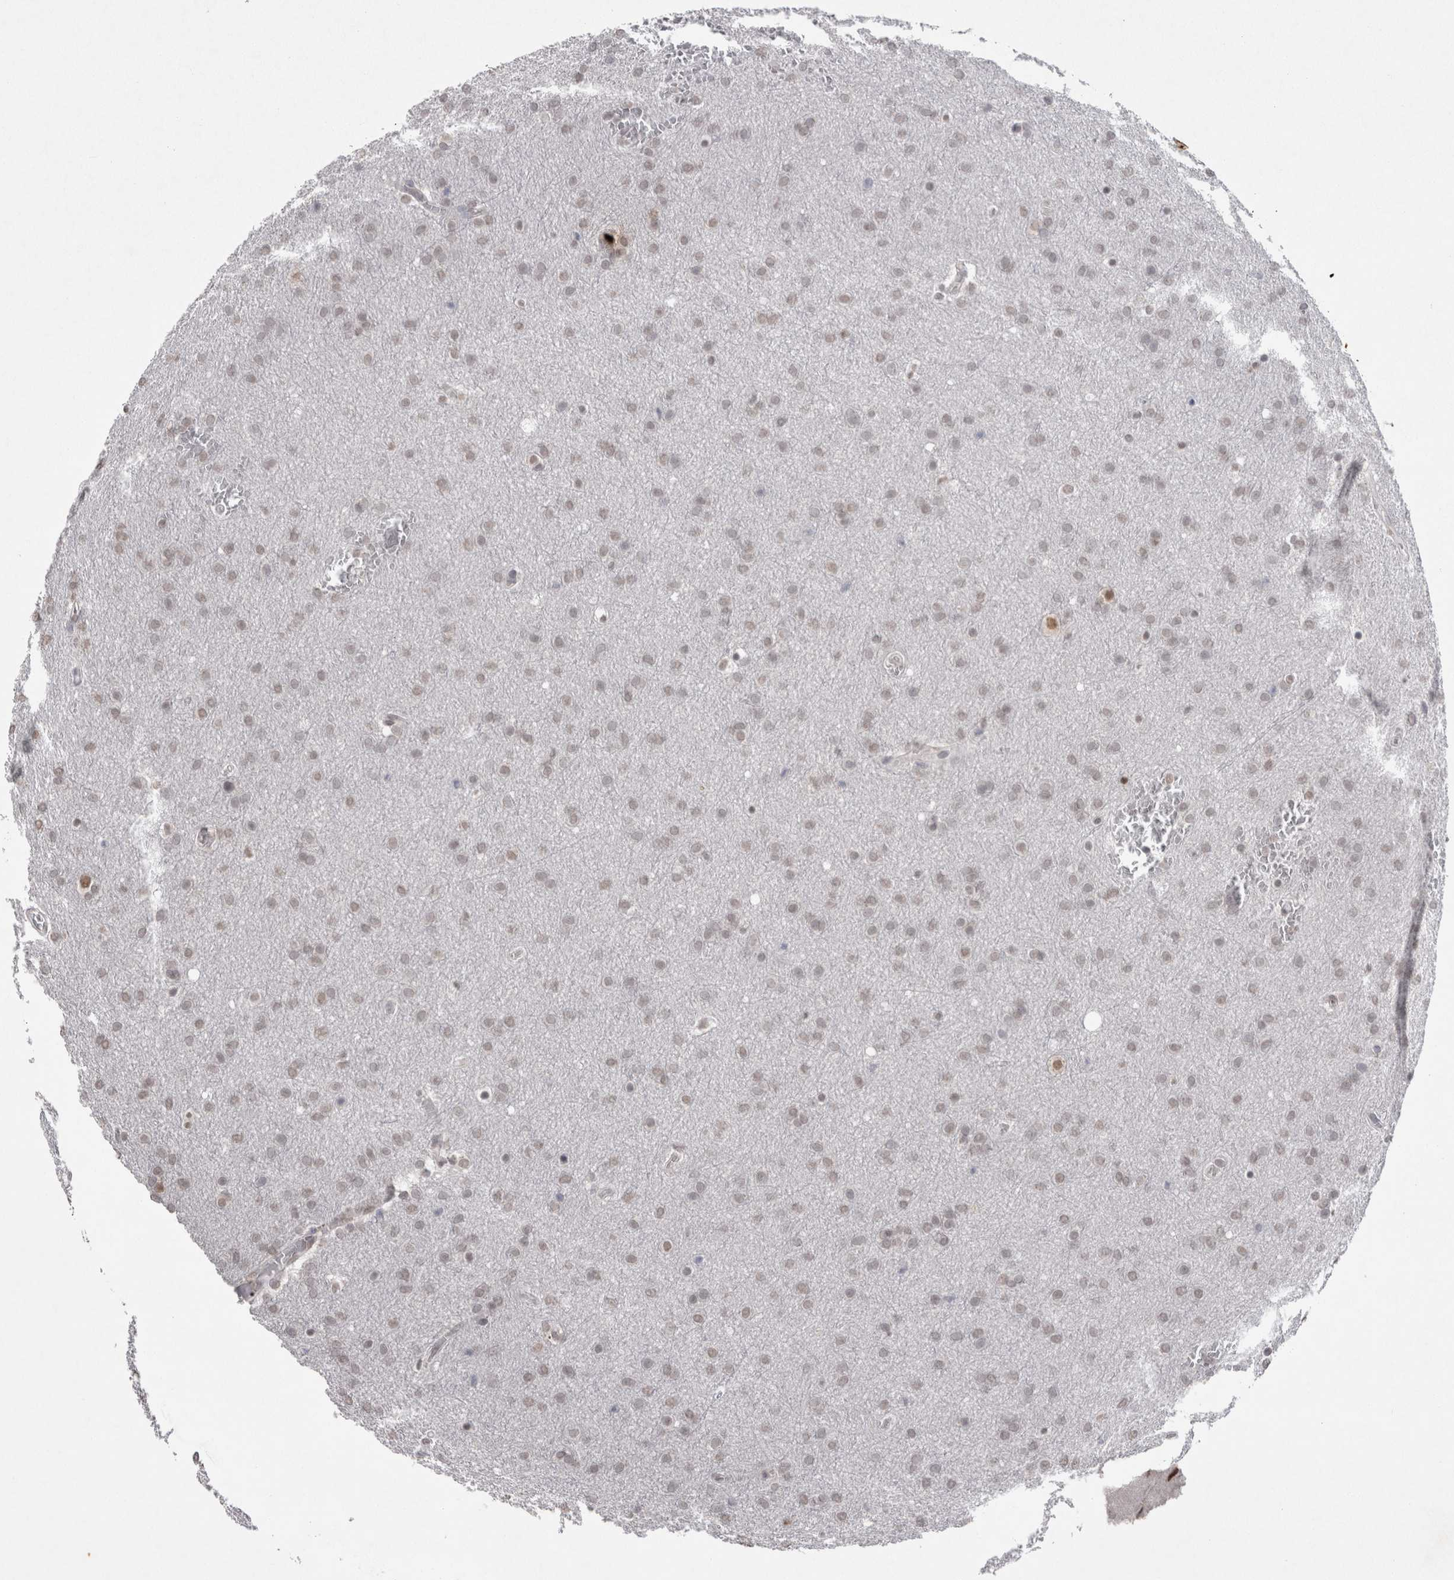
{"staining": {"intensity": "weak", "quantity": ">75%", "location": "nuclear"}, "tissue": "glioma", "cell_type": "Tumor cells", "image_type": "cancer", "snomed": [{"axis": "morphology", "description": "Glioma, malignant, Low grade"}, {"axis": "topography", "description": "Brain"}], "caption": "Glioma stained with DAB (3,3'-diaminobenzidine) immunohistochemistry (IHC) exhibits low levels of weak nuclear staining in about >75% of tumor cells.", "gene": "DDX4", "patient": {"sex": "female", "age": 37}}